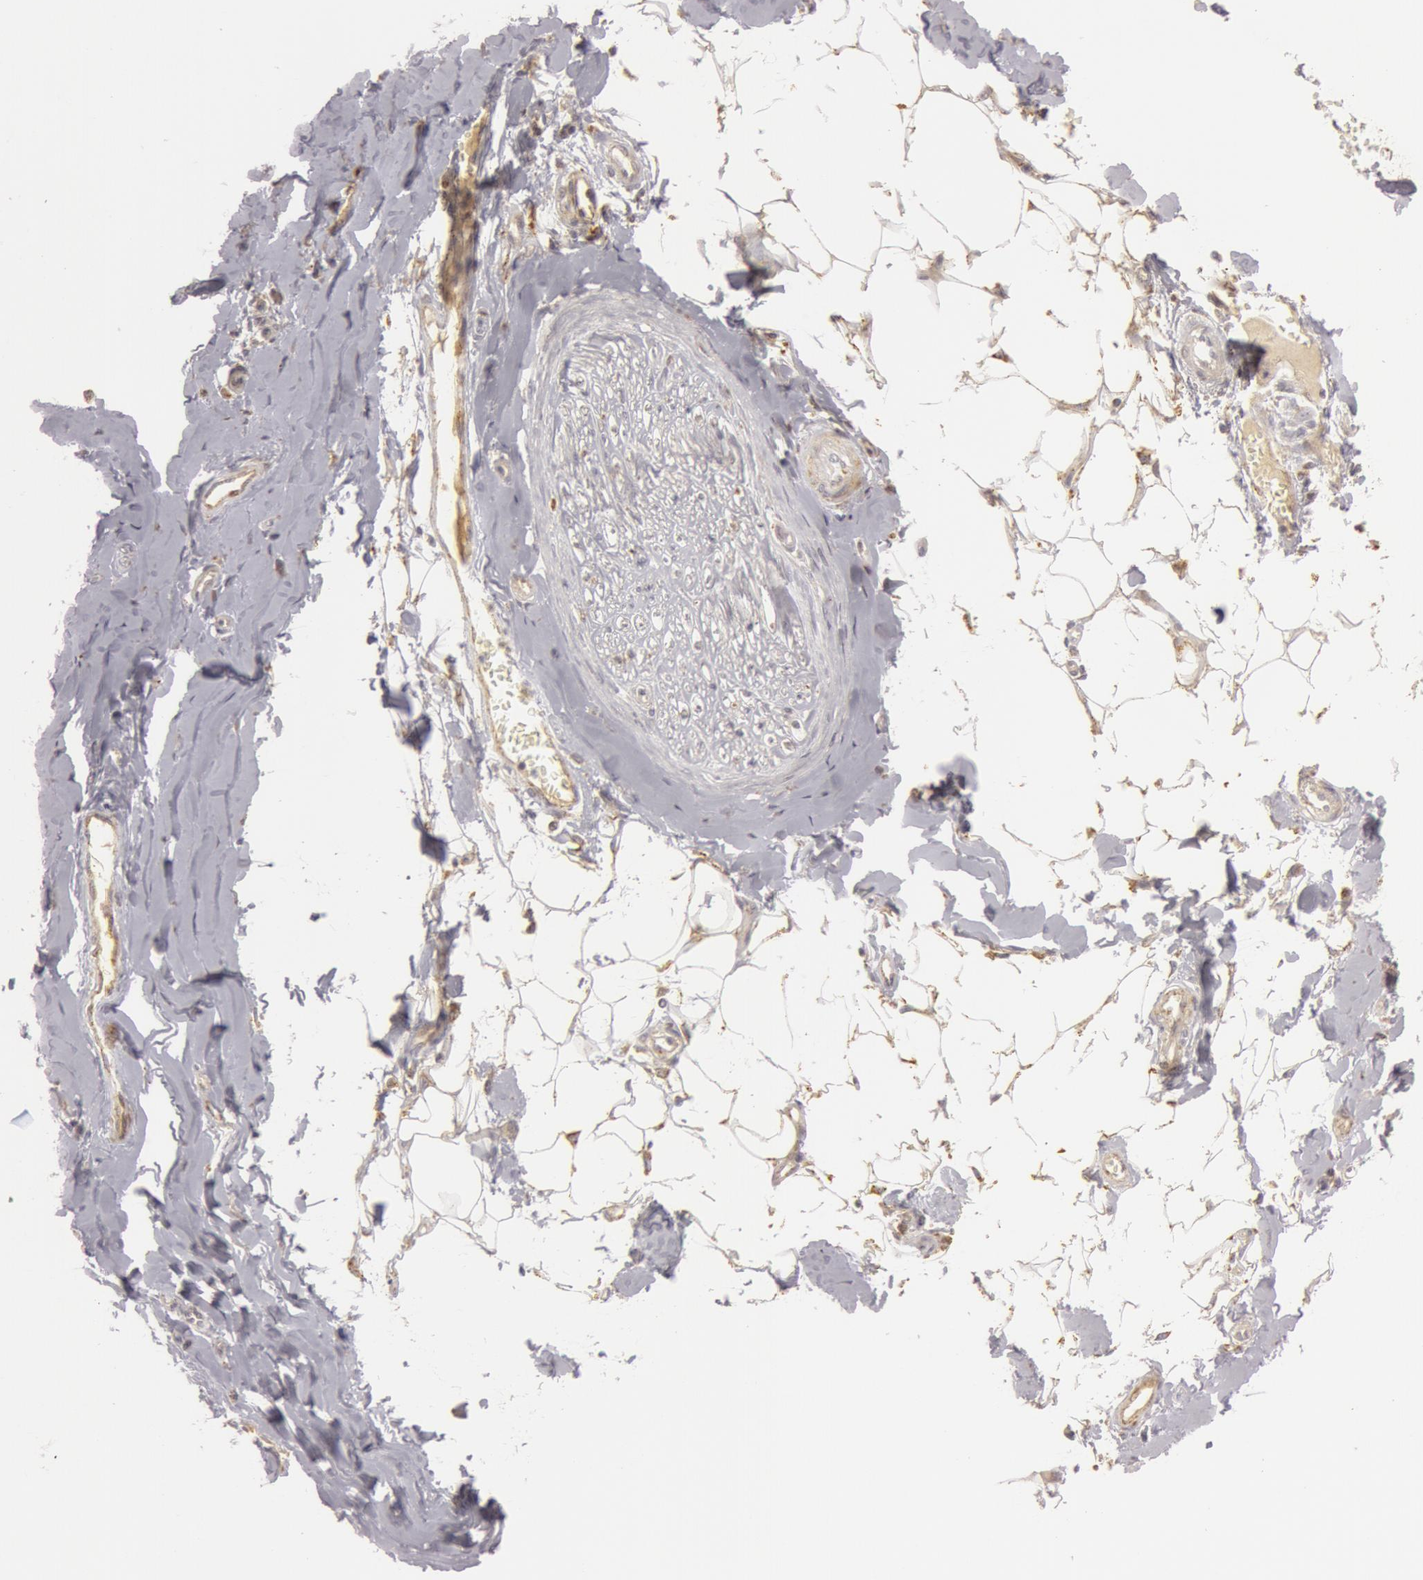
{"staining": {"intensity": "moderate", "quantity": "<25%", "location": "cytoplasmic/membranous"}, "tissue": "adipose tissue", "cell_type": "Adipocytes", "image_type": "normal", "snomed": [{"axis": "morphology", "description": "Normal tissue, NOS"}, {"axis": "morphology", "description": "Squamous cell carcinoma, NOS"}, {"axis": "topography", "description": "Skin"}, {"axis": "topography", "description": "Peripheral nerve tissue"}], "caption": "About <25% of adipocytes in normal human adipose tissue reveal moderate cytoplasmic/membranous protein expression as visualized by brown immunohistochemical staining.", "gene": "C7", "patient": {"sex": "male", "age": 83}}